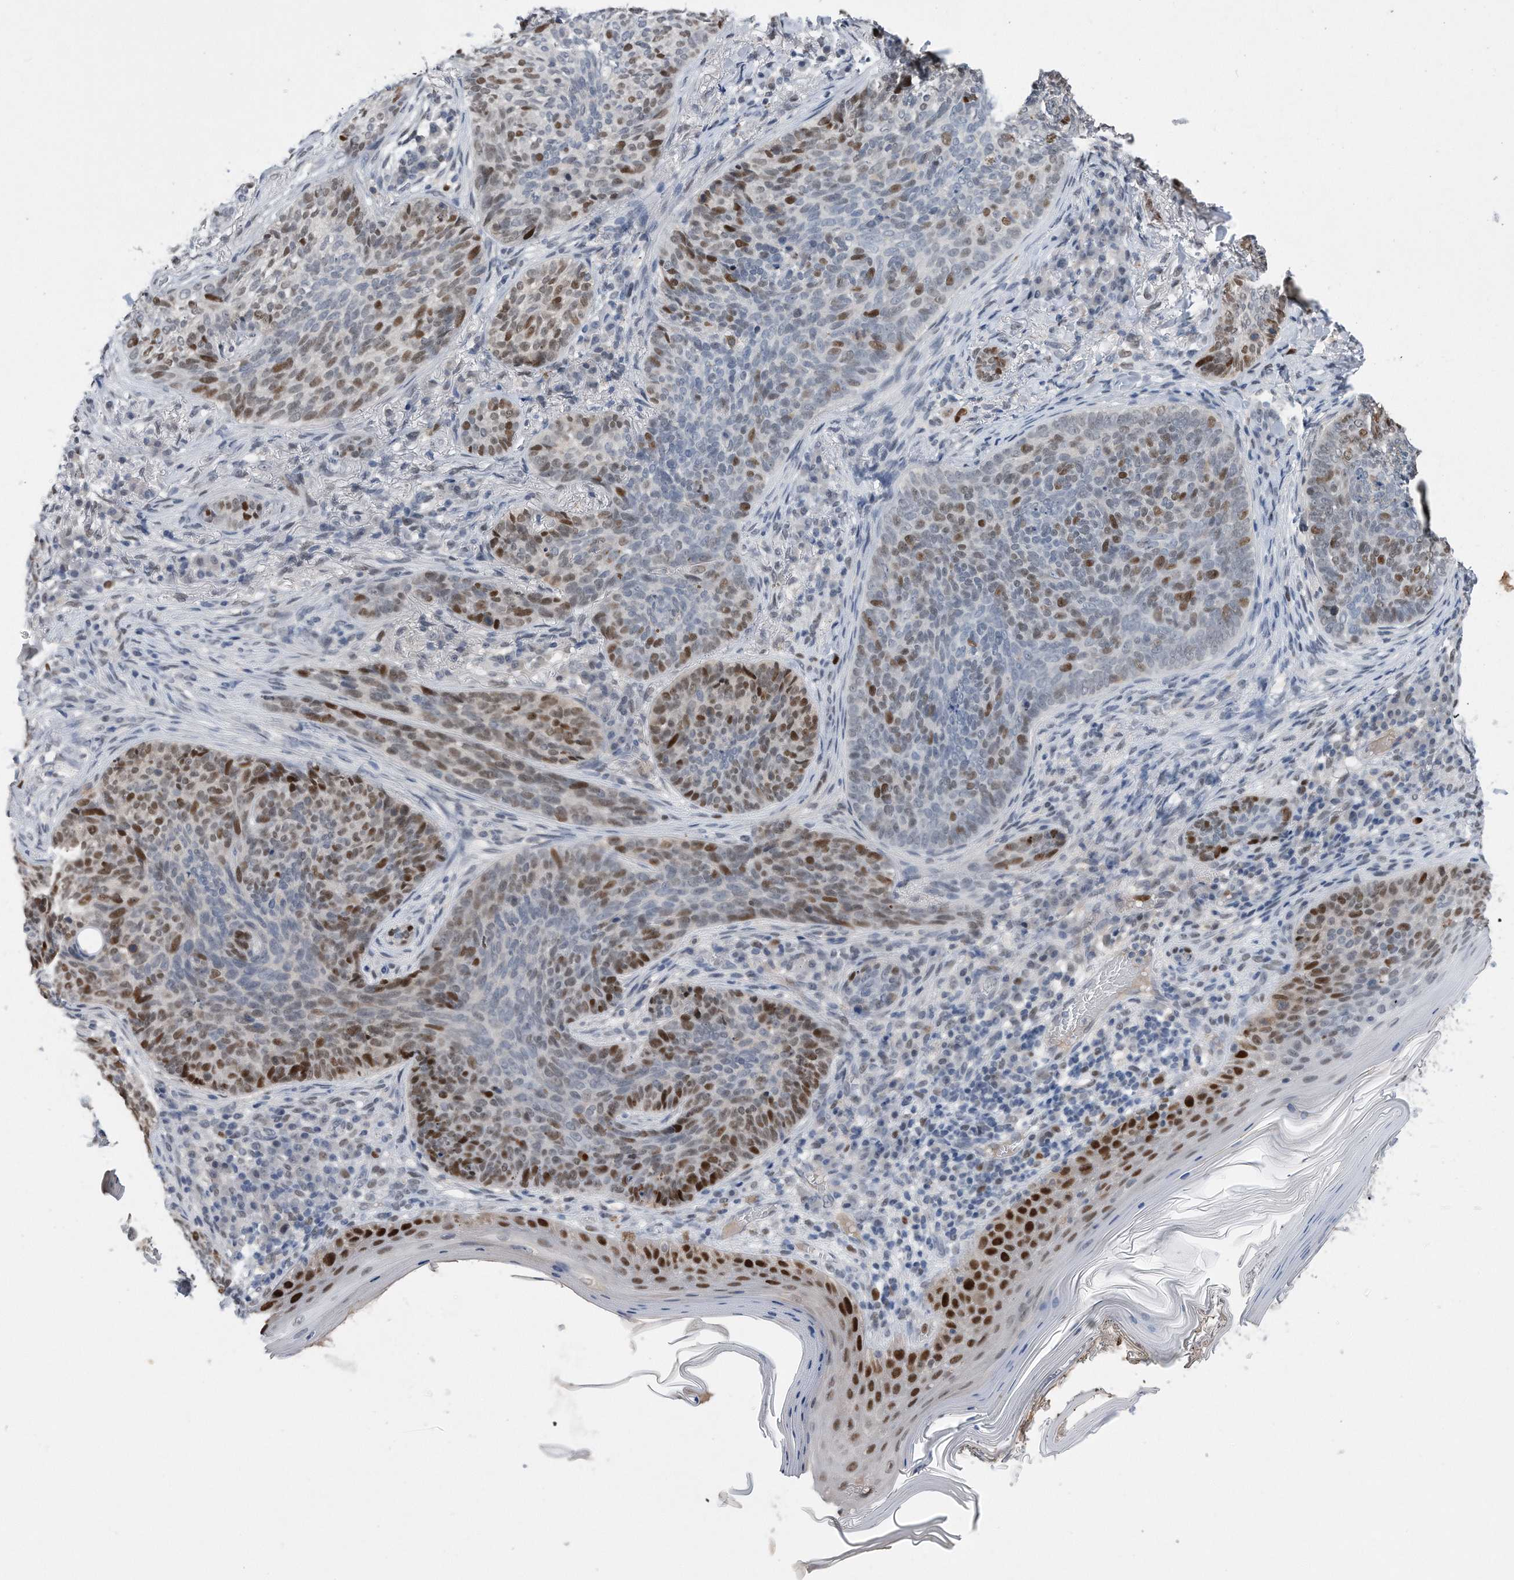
{"staining": {"intensity": "moderate", "quantity": "25%-75%", "location": "nuclear"}, "tissue": "skin cancer", "cell_type": "Tumor cells", "image_type": "cancer", "snomed": [{"axis": "morphology", "description": "Basal cell carcinoma"}, {"axis": "topography", "description": "Skin"}], "caption": "This is an image of IHC staining of skin cancer, which shows moderate staining in the nuclear of tumor cells.", "gene": "PCNA", "patient": {"sex": "male", "age": 85}}